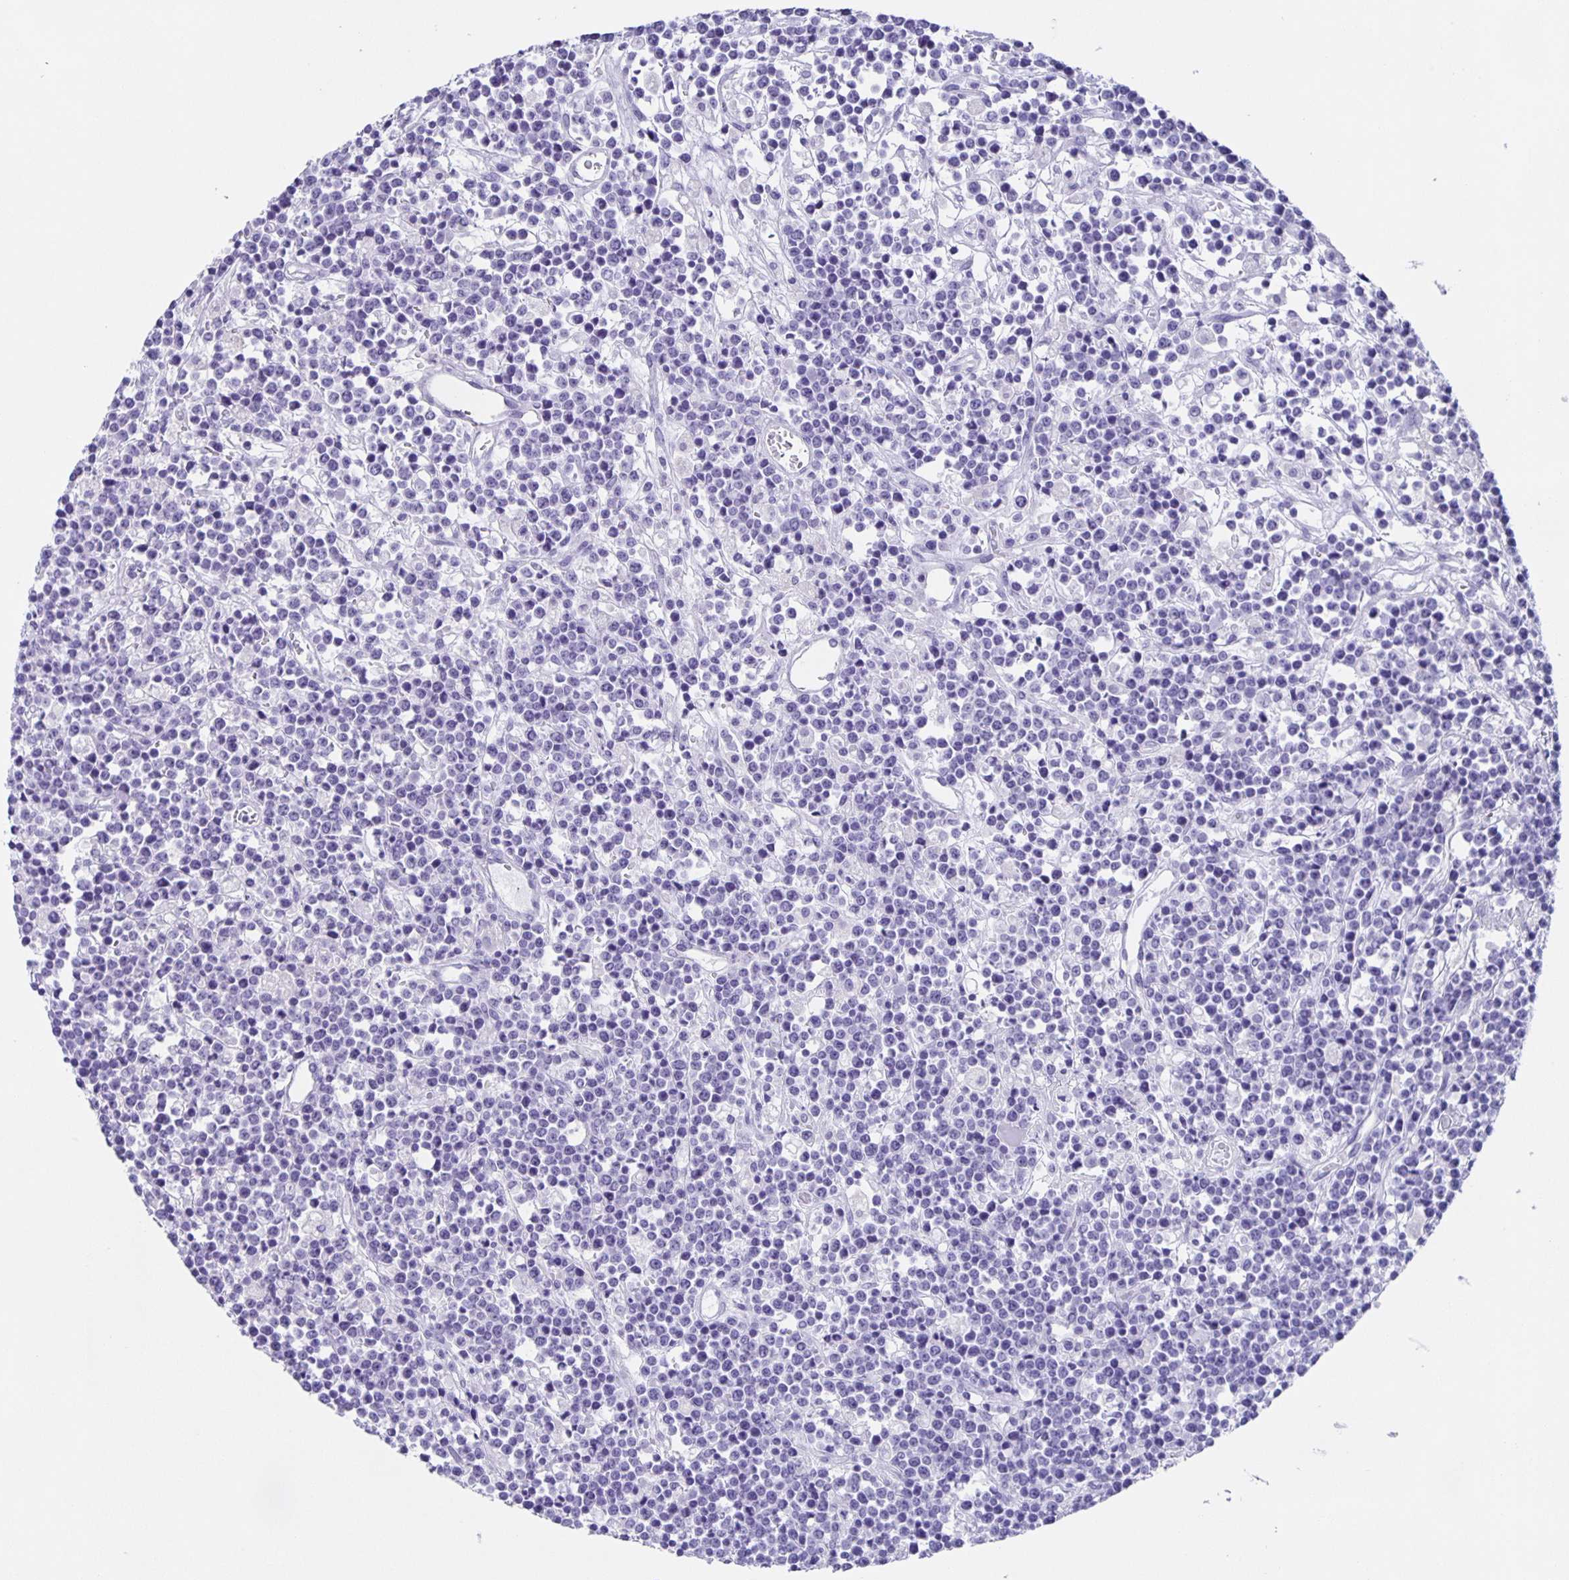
{"staining": {"intensity": "negative", "quantity": "none", "location": "none"}, "tissue": "lymphoma", "cell_type": "Tumor cells", "image_type": "cancer", "snomed": [{"axis": "morphology", "description": "Malignant lymphoma, non-Hodgkin's type, High grade"}, {"axis": "topography", "description": "Ovary"}], "caption": "High power microscopy image of an immunohistochemistry (IHC) photomicrograph of lymphoma, revealing no significant positivity in tumor cells.", "gene": "GUCA2A", "patient": {"sex": "female", "age": 56}}